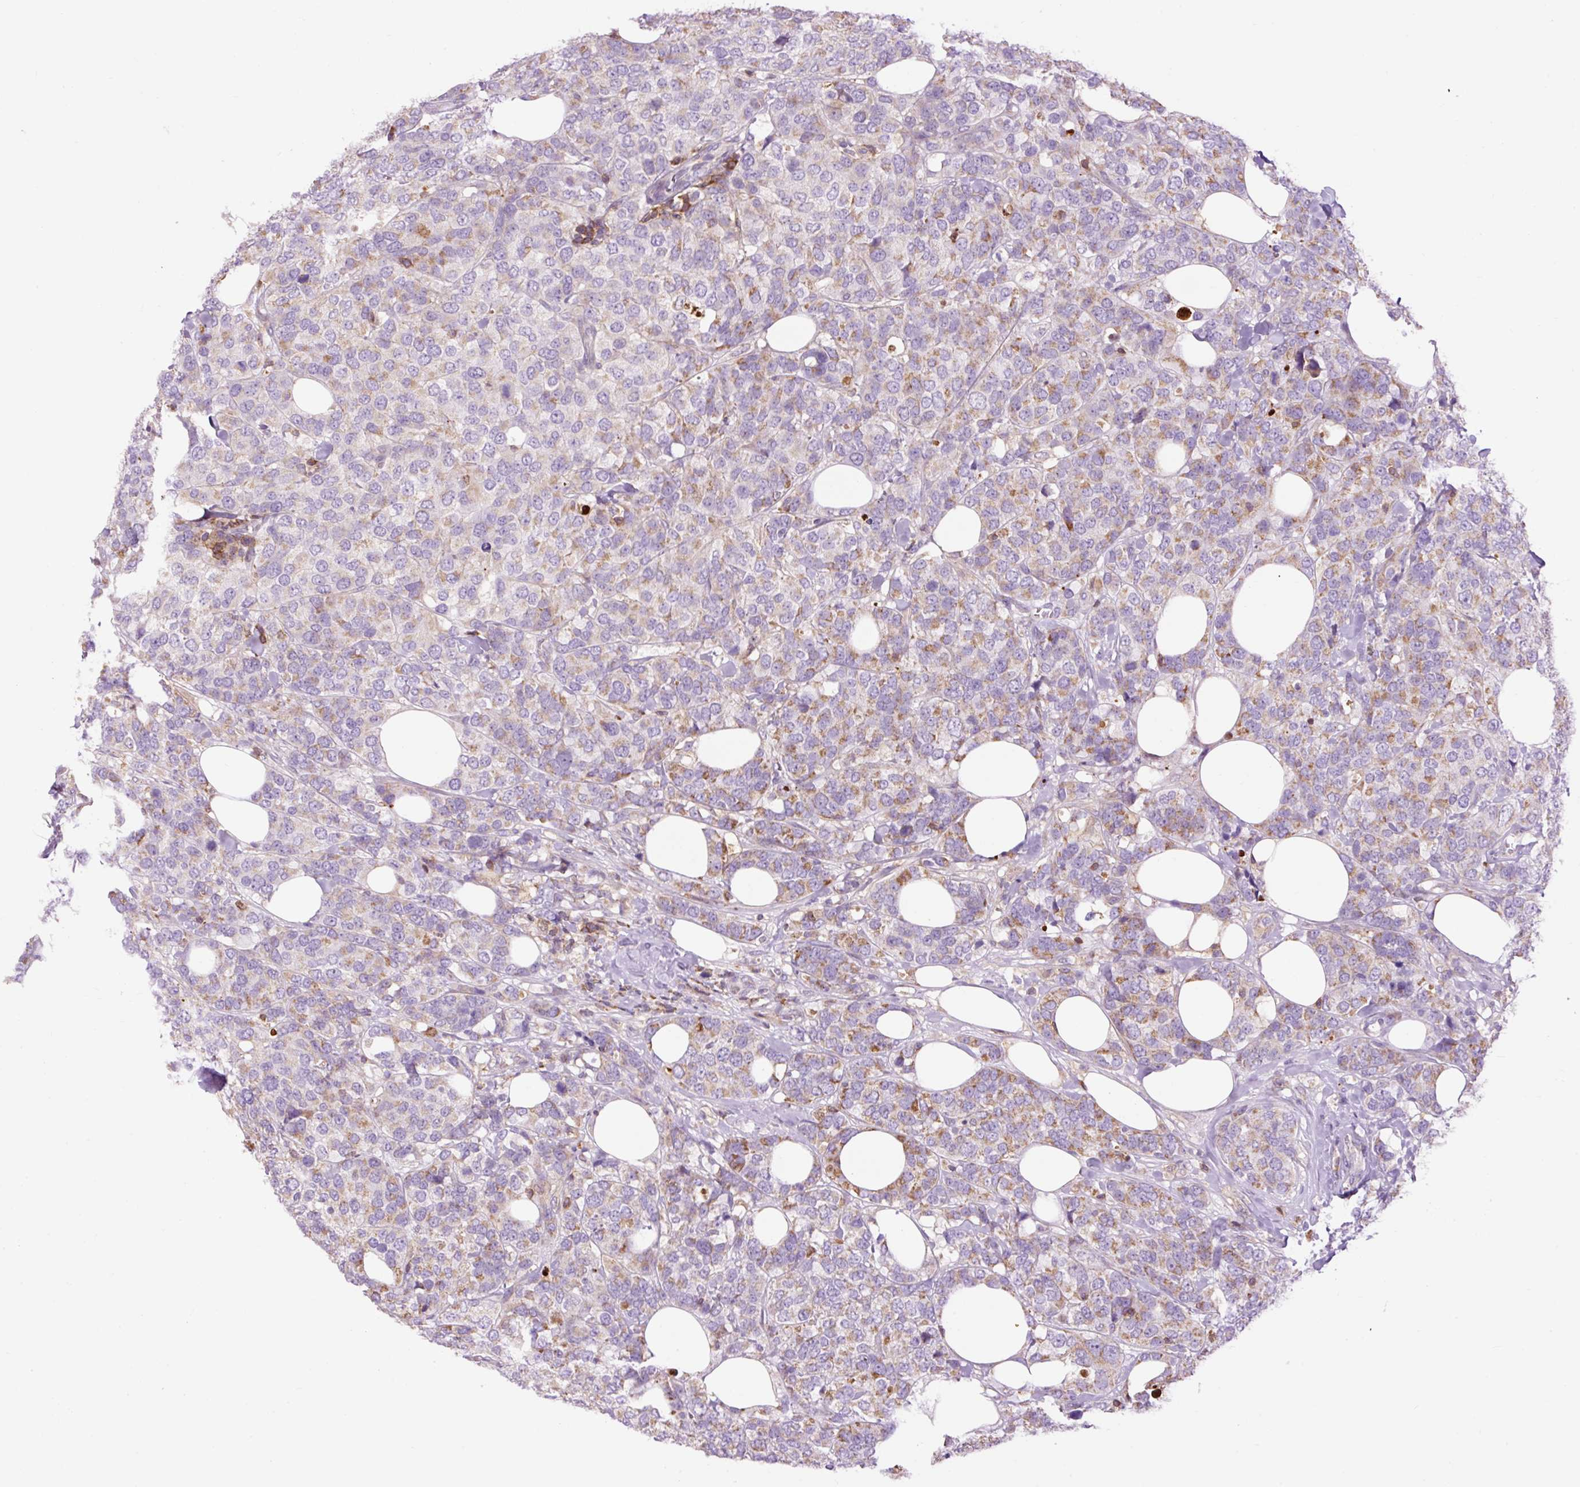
{"staining": {"intensity": "moderate", "quantity": "25%-75%", "location": "cytoplasmic/membranous"}, "tissue": "breast cancer", "cell_type": "Tumor cells", "image_type": "cancer", "snomed": [{"axis": "morphology", "description": "Lobular carcinoma"}, {"axis": "topography", "description": "Breast"}], "caption": "DAB immunohistochemical staining of human lobular carcinoma (breast) demonstrates moderate cytoplasmic/membranous protein staining in about 25%-75% of tumor cells. (IHC, brightfield microscopy, high magnification).", "gene": "CD83", "patient": {"sex": "female", "age": 59}}